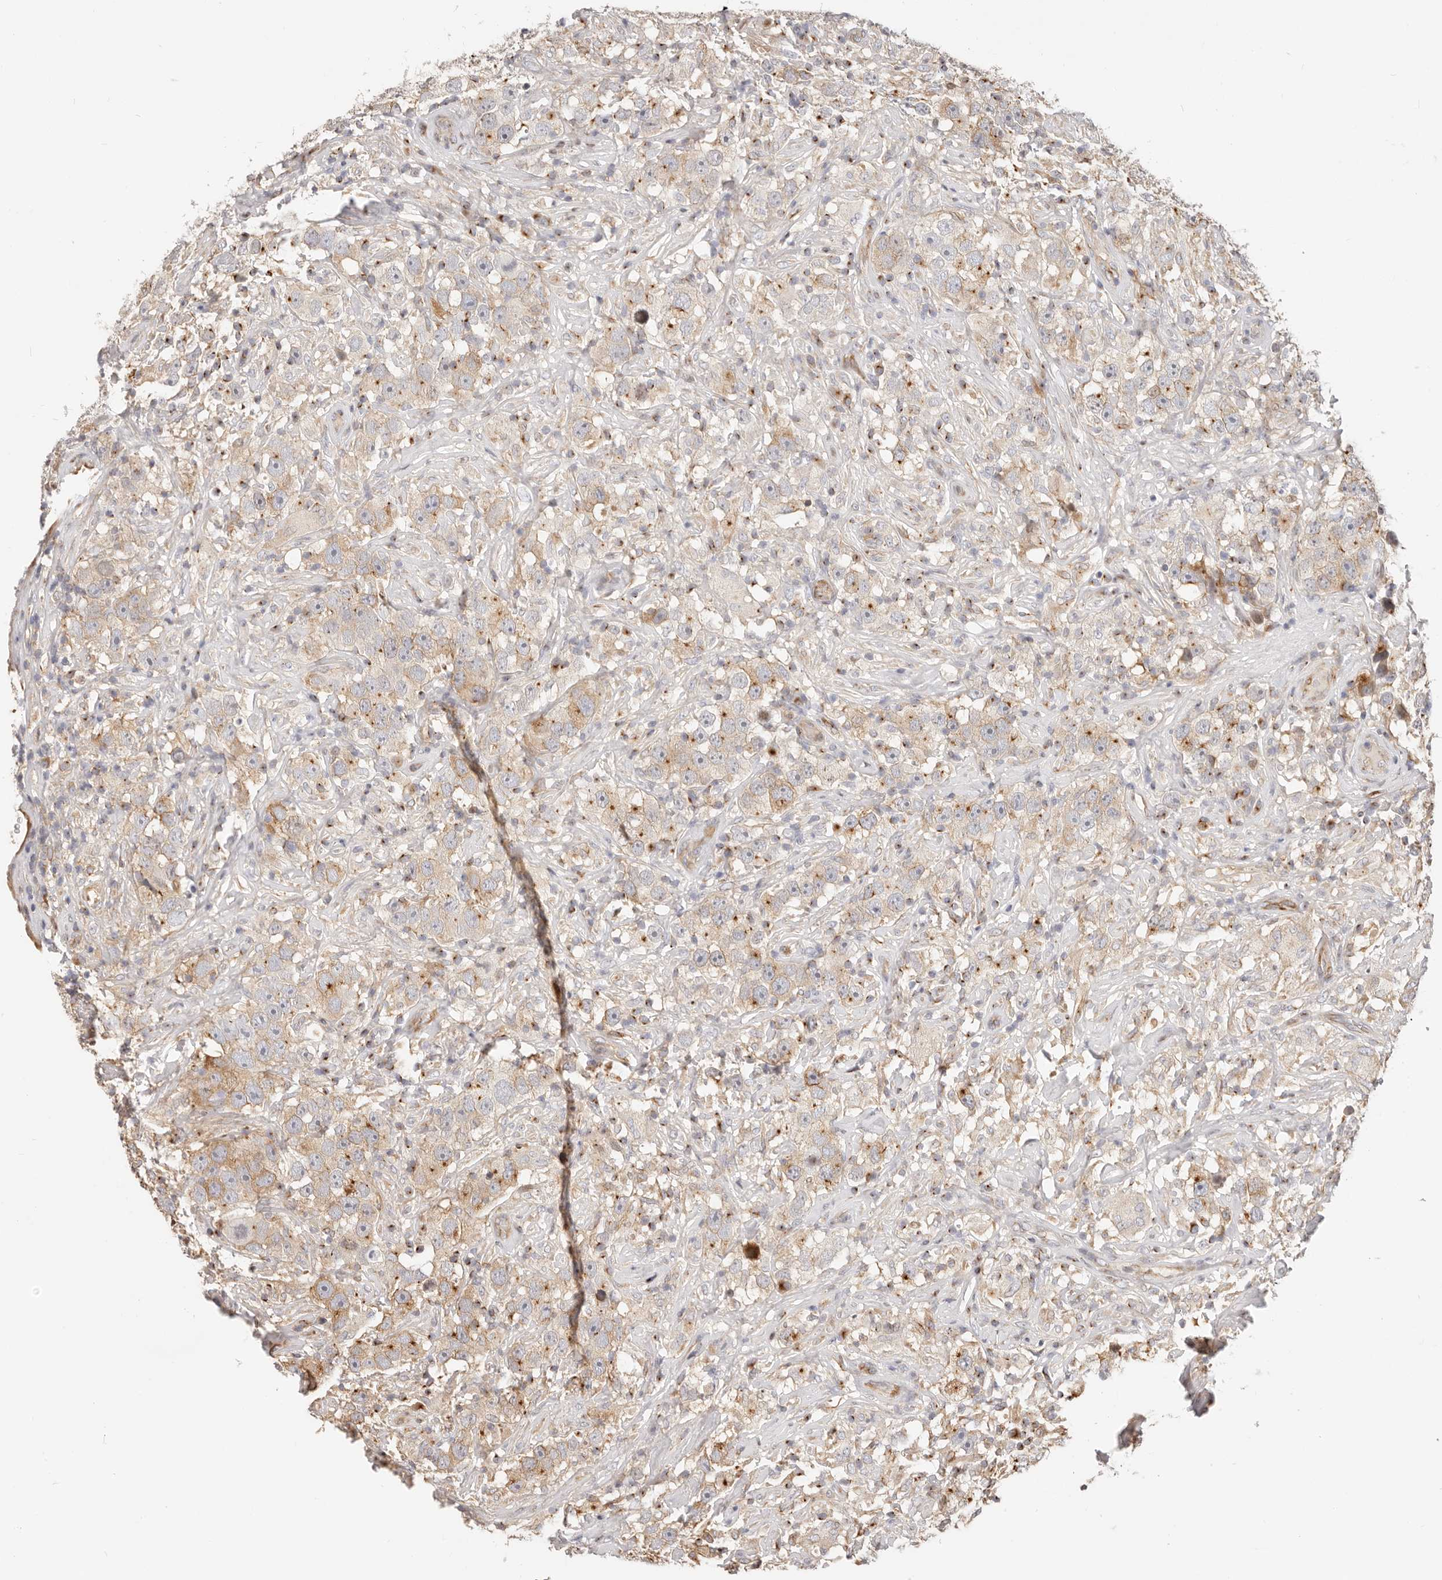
{"staining": {"intensity": "moderate", "quantity": "<25%", "location": "cytoplasmic/membranous"}, "tissue": "testis cancer", "cell_type": "Tumor cells", "image_type": "cancer", "snomed": [{"axis": "morphology", "description": "Seminoma, NOS"}, {"axis": "topography", "description": "Testis"}], "caption": "IHC photomicrograph of neoplastic tissue: seminoma (testis) stained using immunohistochemistry (IHC) displays low levels of moderate protein expression localized specifically in the cytoplasmic/membranous of tumor cells, appearing as a cytoplasmic/membranous brown color.", "gene": "DTNBP1", "patient": {"sex": "male", "age": 49}}